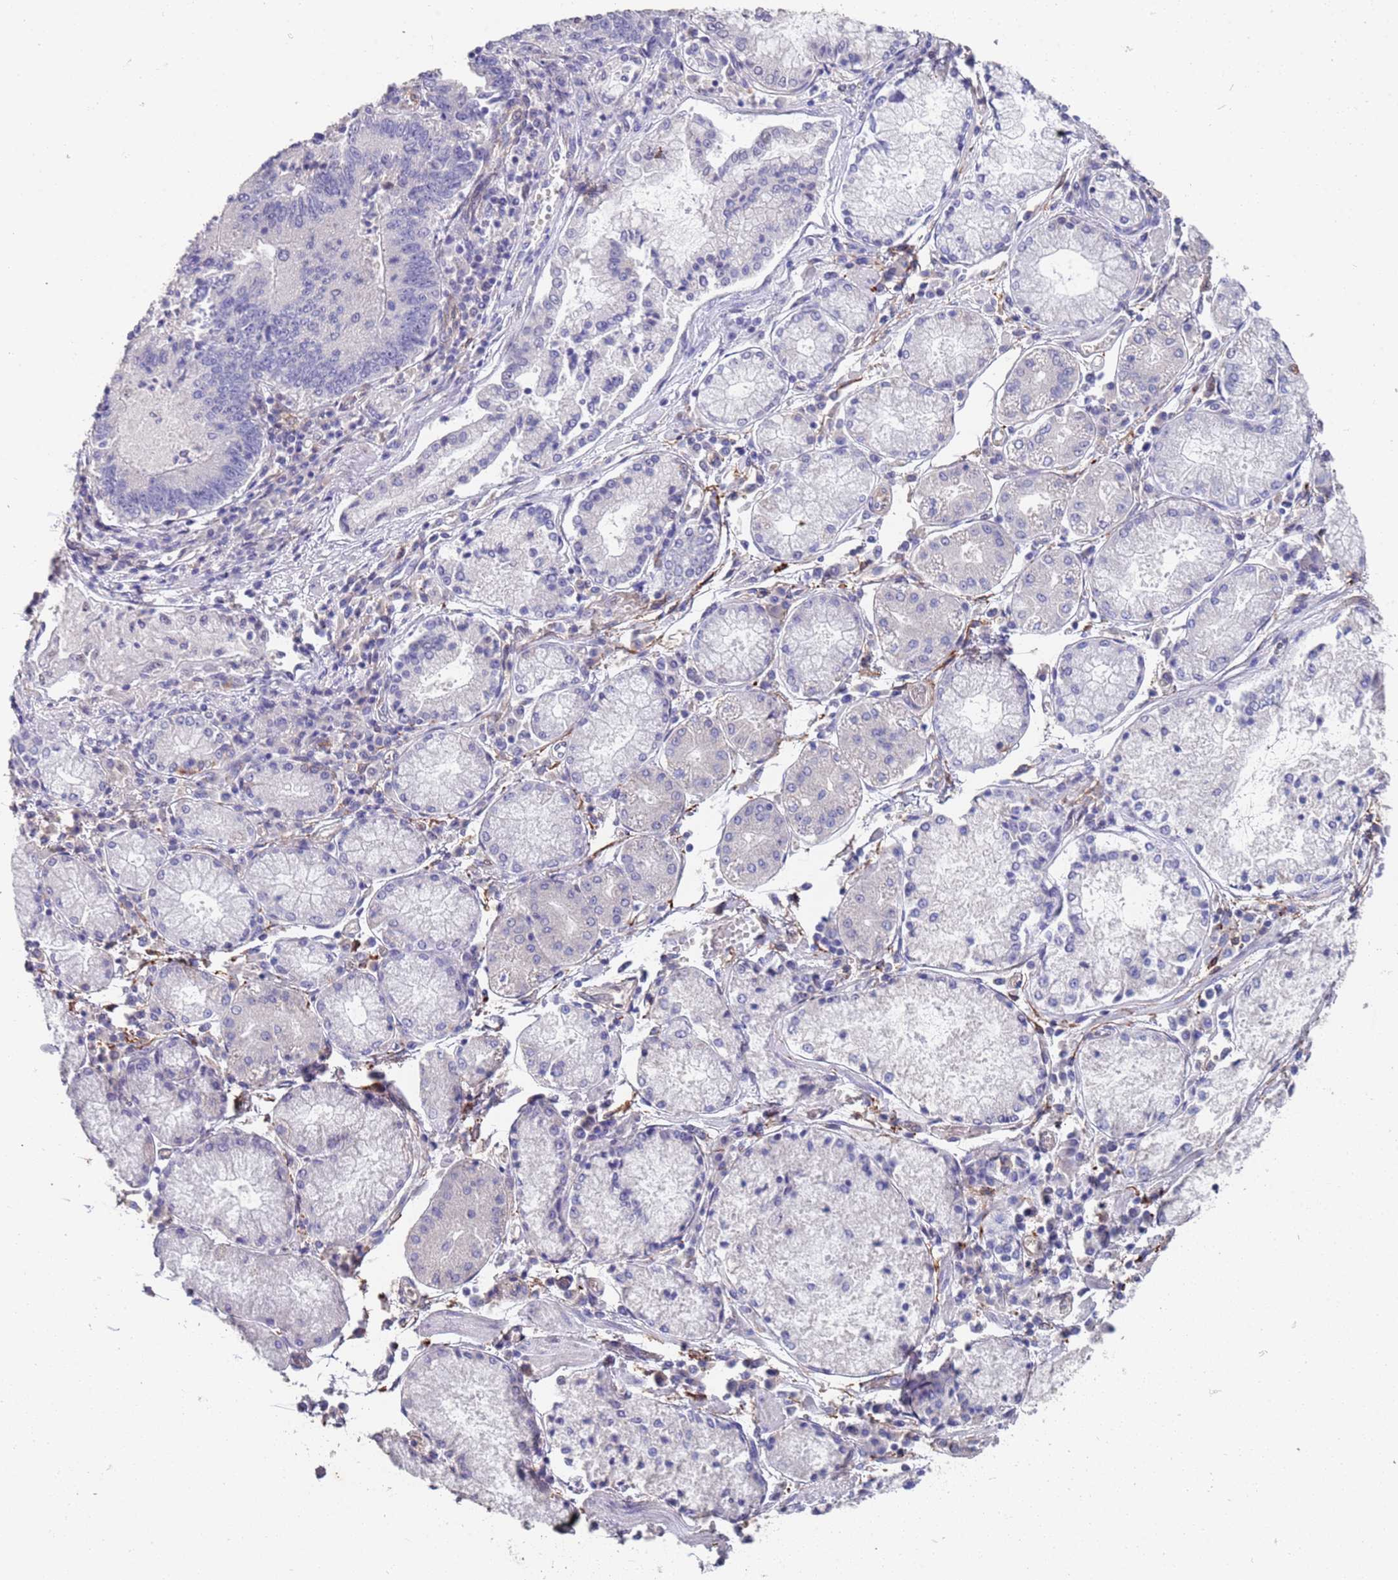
{"staining": {"intensity": "negative", "quantity": "none", "location": "none"}, "tissue": "stomach cancer", "cell_type": "Tumor cells", "image_type": "cancer", "snomed": [{"axis": "morphology", "description": "Adenocarcinoma, NOS"}, {"axis": "topography", "description": "Stomach"}], "caption": "This micrograph is of stomach cancer (adenocarcinoma) stained with IHC to label a protein in brown with the nuclei are counter-stained blue. There is no positivity in tumor cells.", "gene": "ANK2", "patient": {"sex": "male", "age": 59}}